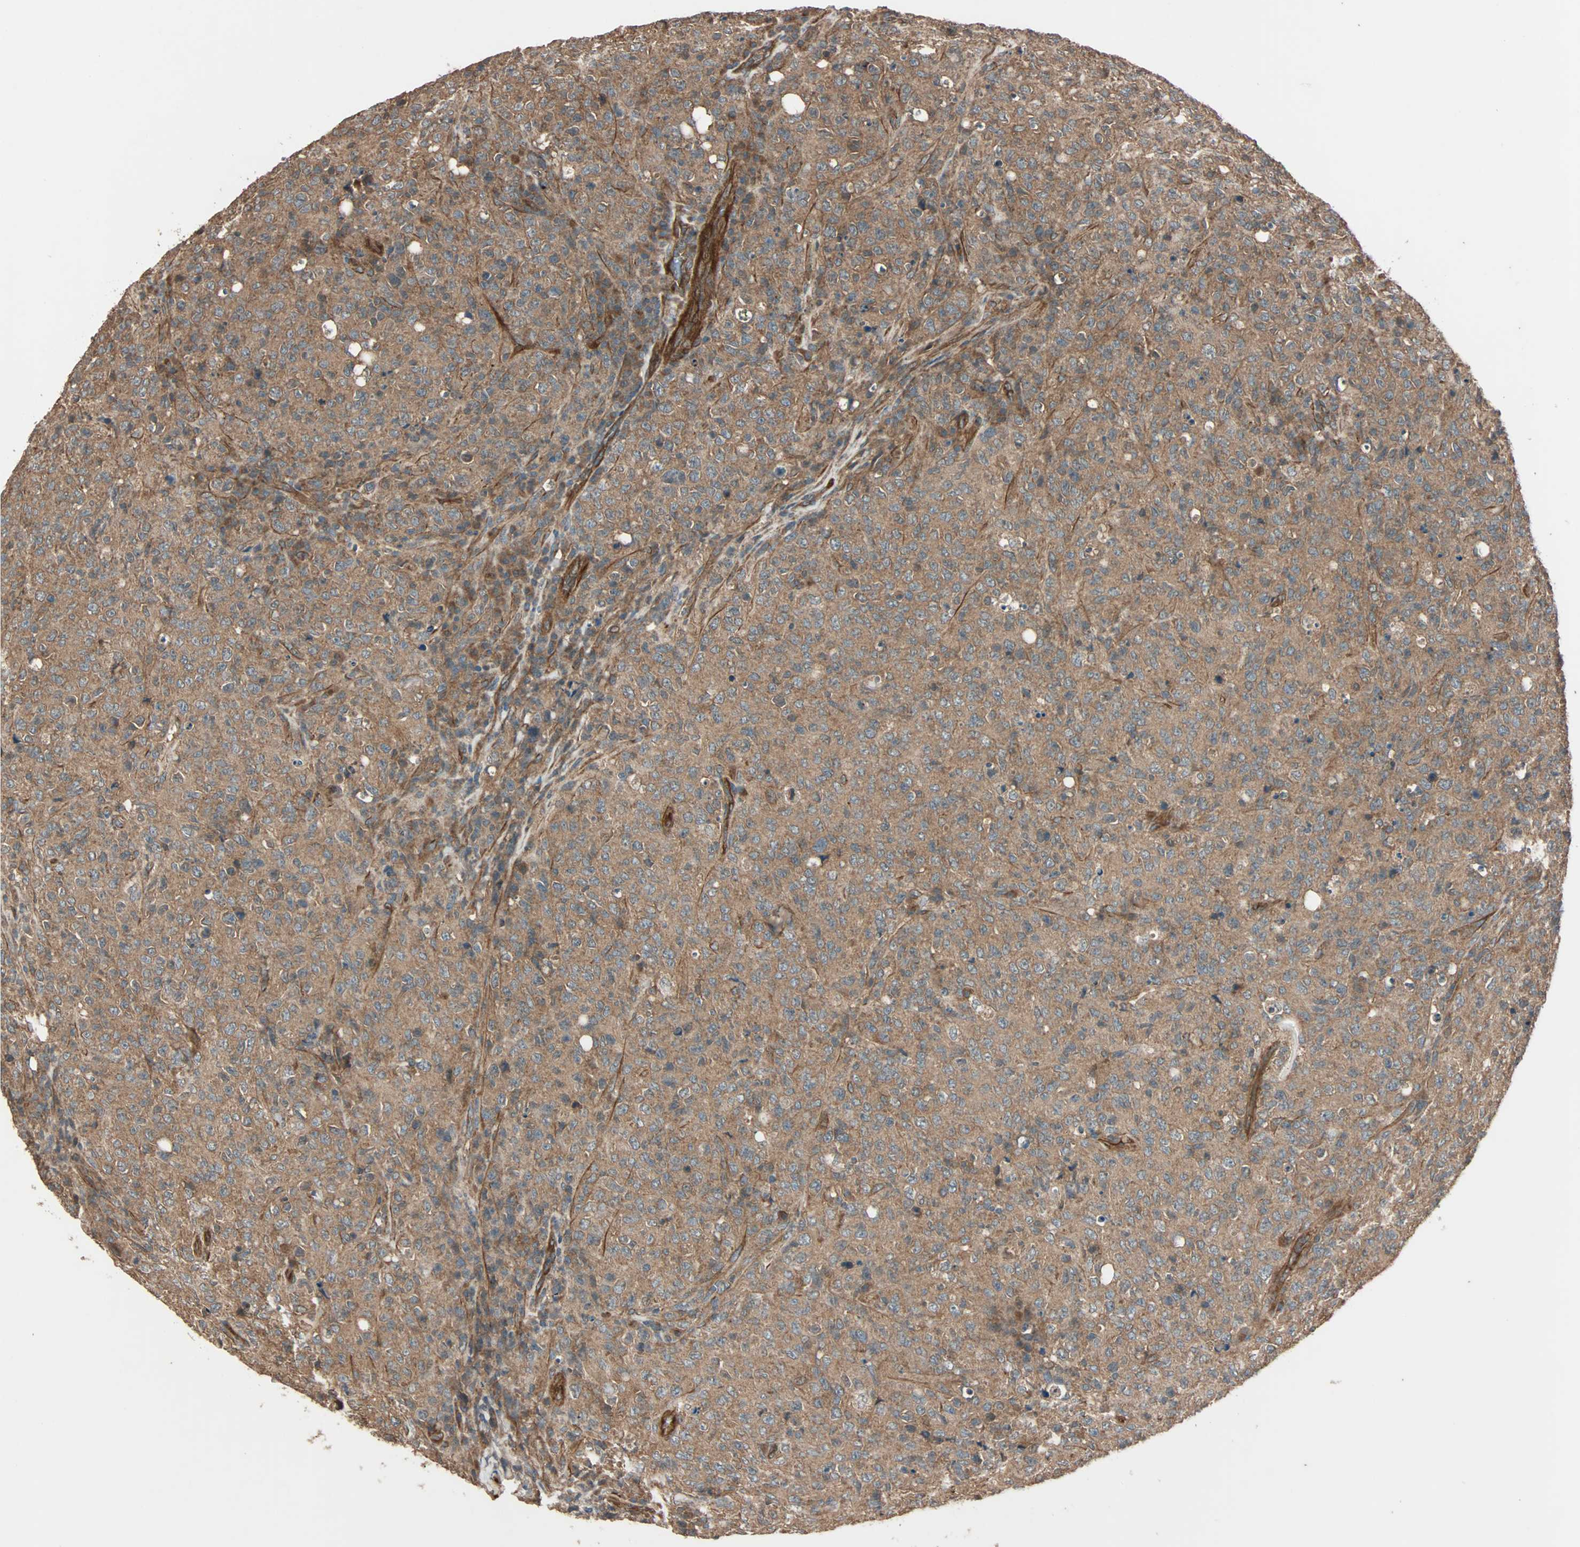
{"staining": {"intensity": "moderate", "quantity": ">75%", "location": "cytoplasmic/membranous"}, "tissue": "lymphoma", "cell_type": "Tumor cells", "image_type": "cancer", "snomed": [{"axis": "morphology", "description": "Malignant lymphoma, non-Hodgkin's type, High grade"}, {"axis": "topography", "description": "Tonsil"}], "caption": "Lymphoma stained for a protein exhibits moderate cytoplasmic/membranous positivity in tumor cells.", "gene": "GCK", "patient": {"sex": "female", "age": 36}}